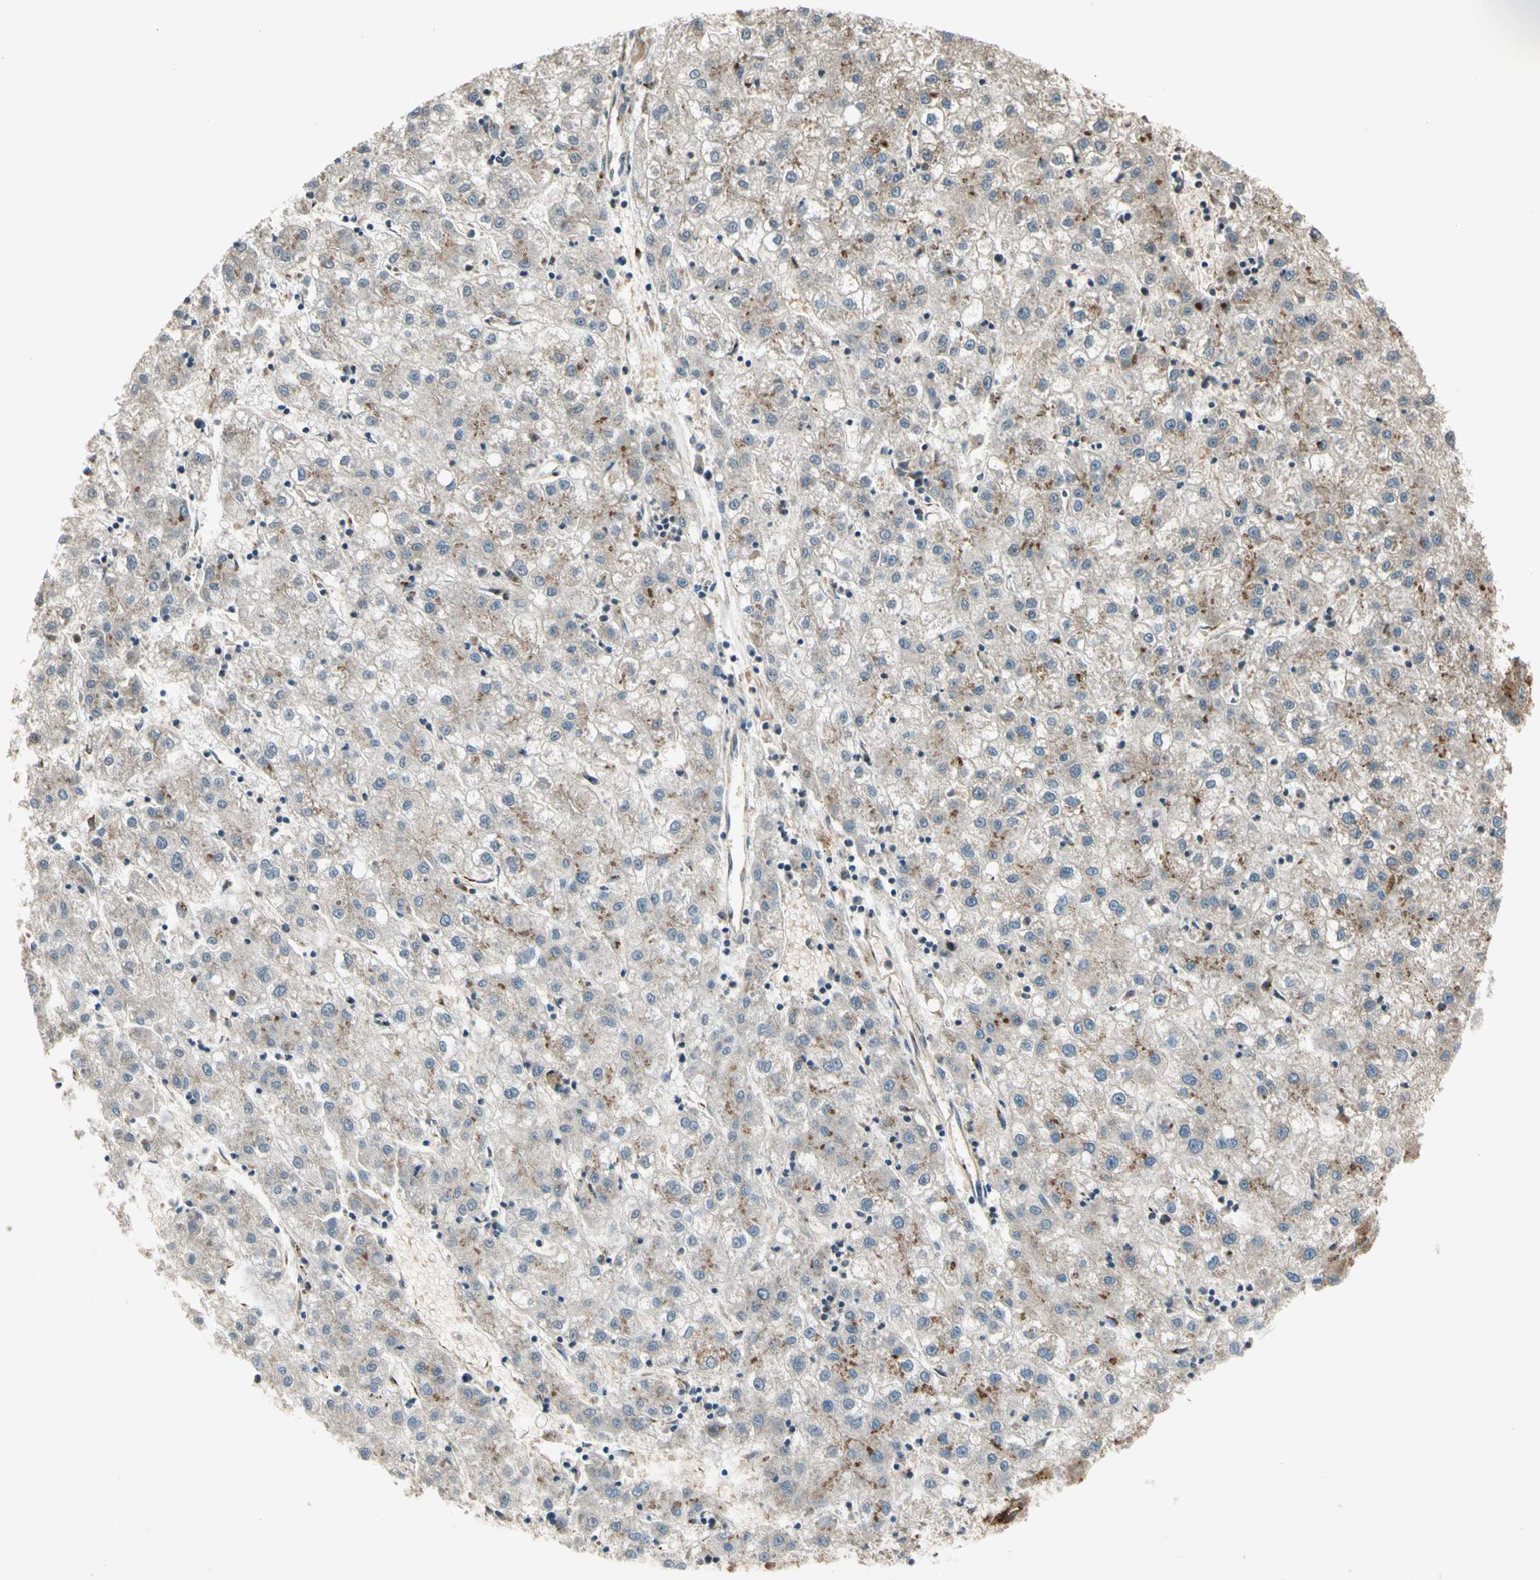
{"staining": {"intensity": "weak", "quantity": "<25%", "location": "cytoplasmic/membranous"}, "tissue": "liver cancer", "cell_type": "Tumor cells", "image_type": "cancer", "snomed": [{"axis": "morphology", "description": "Carcinoma, Hepatocellular, NOS"}, {"axis": "topography", "description": "Liver"}], "caption": "This is a photomicrograph of immunohistochemistry staining of liver hepatocellular carcinoma, which shows no staining in tumor cells. (DAB immunohistochemistry, high magnification).", "gene": "GCK", "patient": {"sex": "male", "age": 72}}